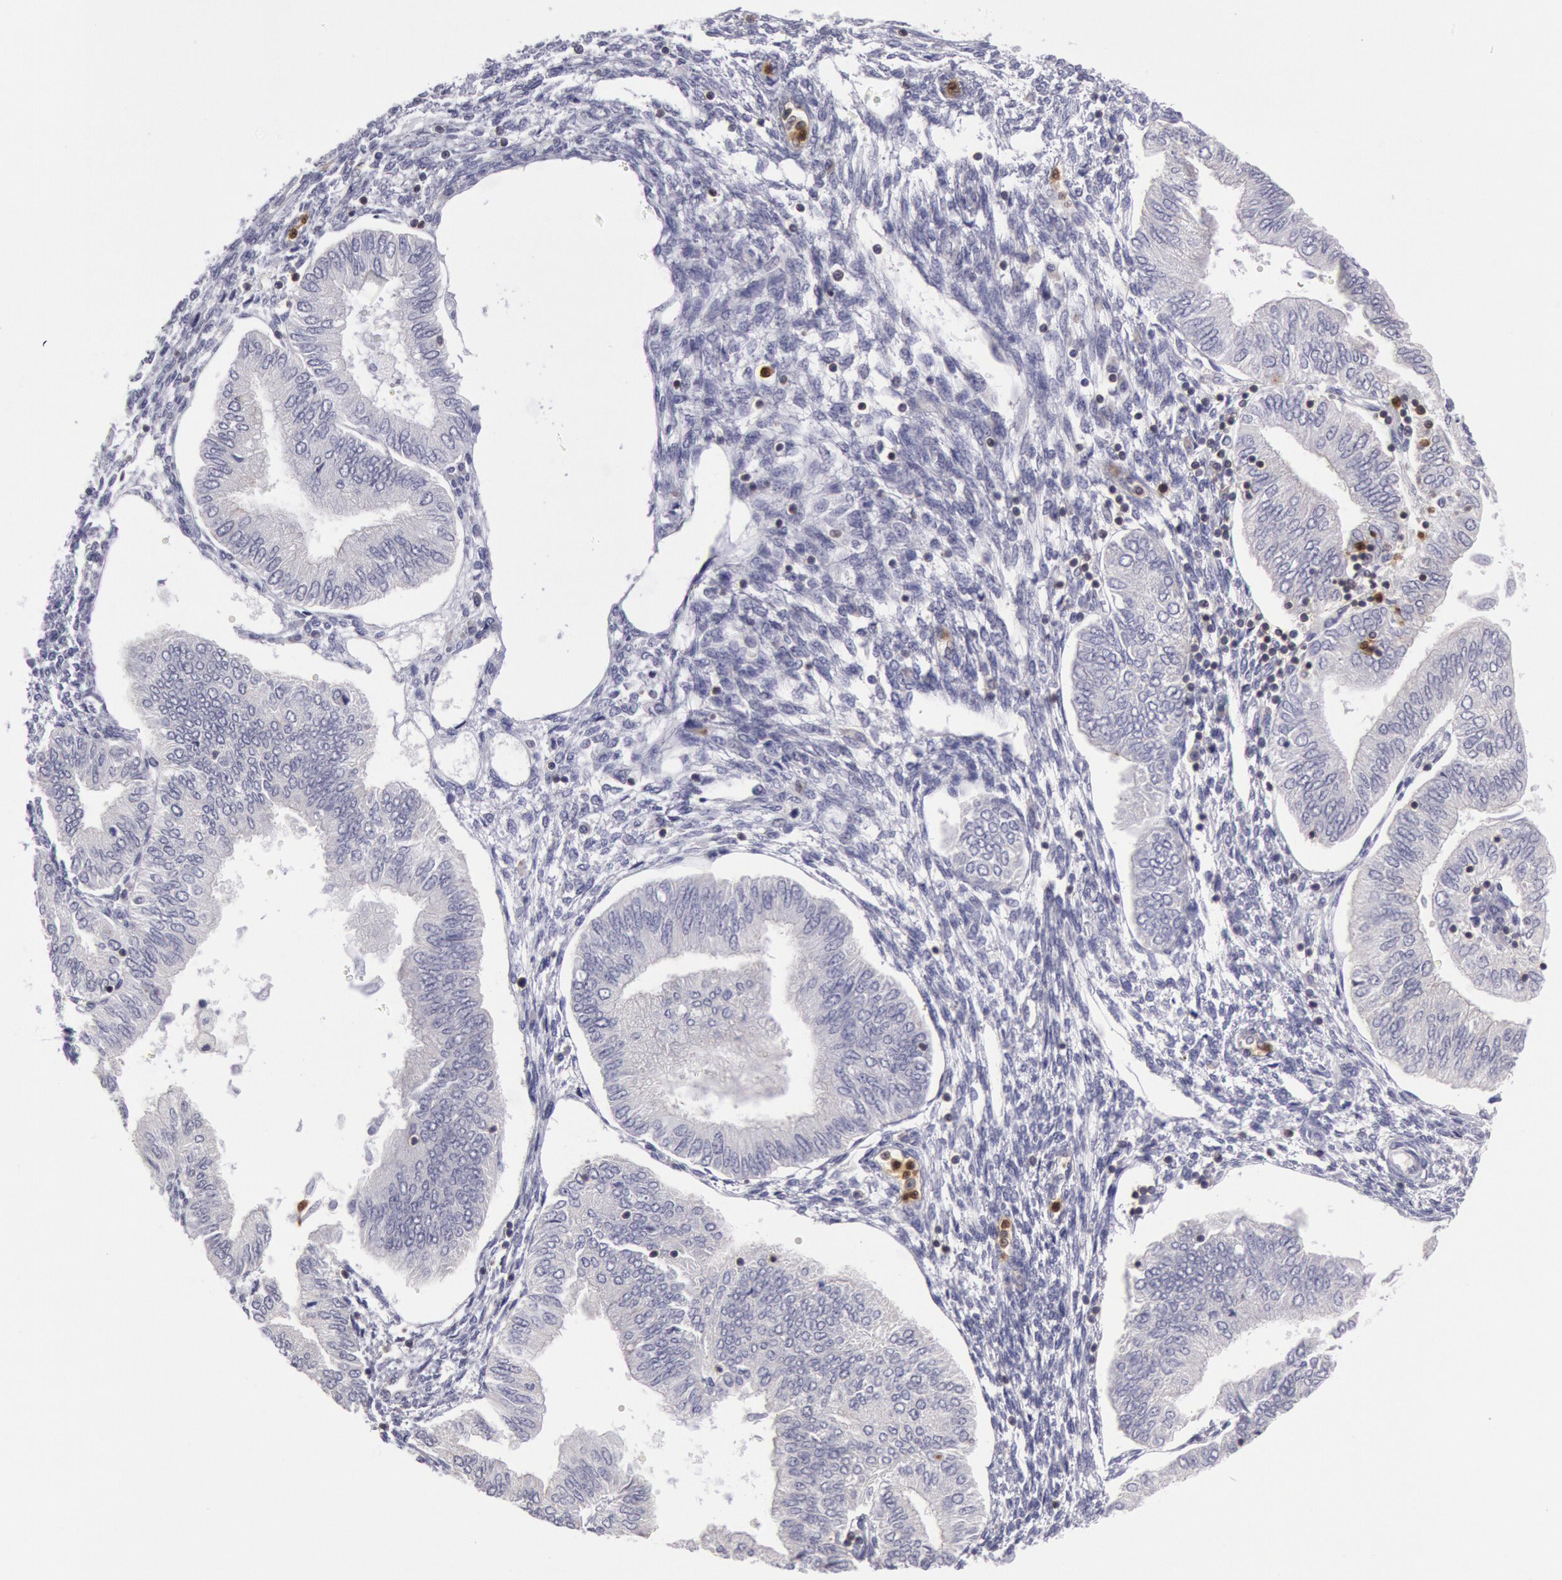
{"staining": {"intensity": "negative", "quantity": "none", "location": "none"}, "tissue": "endometrial cancer", "cell_type": "Tumor cells", "image_type": "cancer", "snomed": [{"axis": "morphology", "description": "Adenocarcinoma, NOS"}, {"axis": "topography", "description": "Endometrium"}], "caption": "The photomicrograph exhibits no significant positivity in tumor cells of adenocarcinoma (endometrial).", "gene": "RAB27A", "patient": {"sex": "female", "age": 51}}